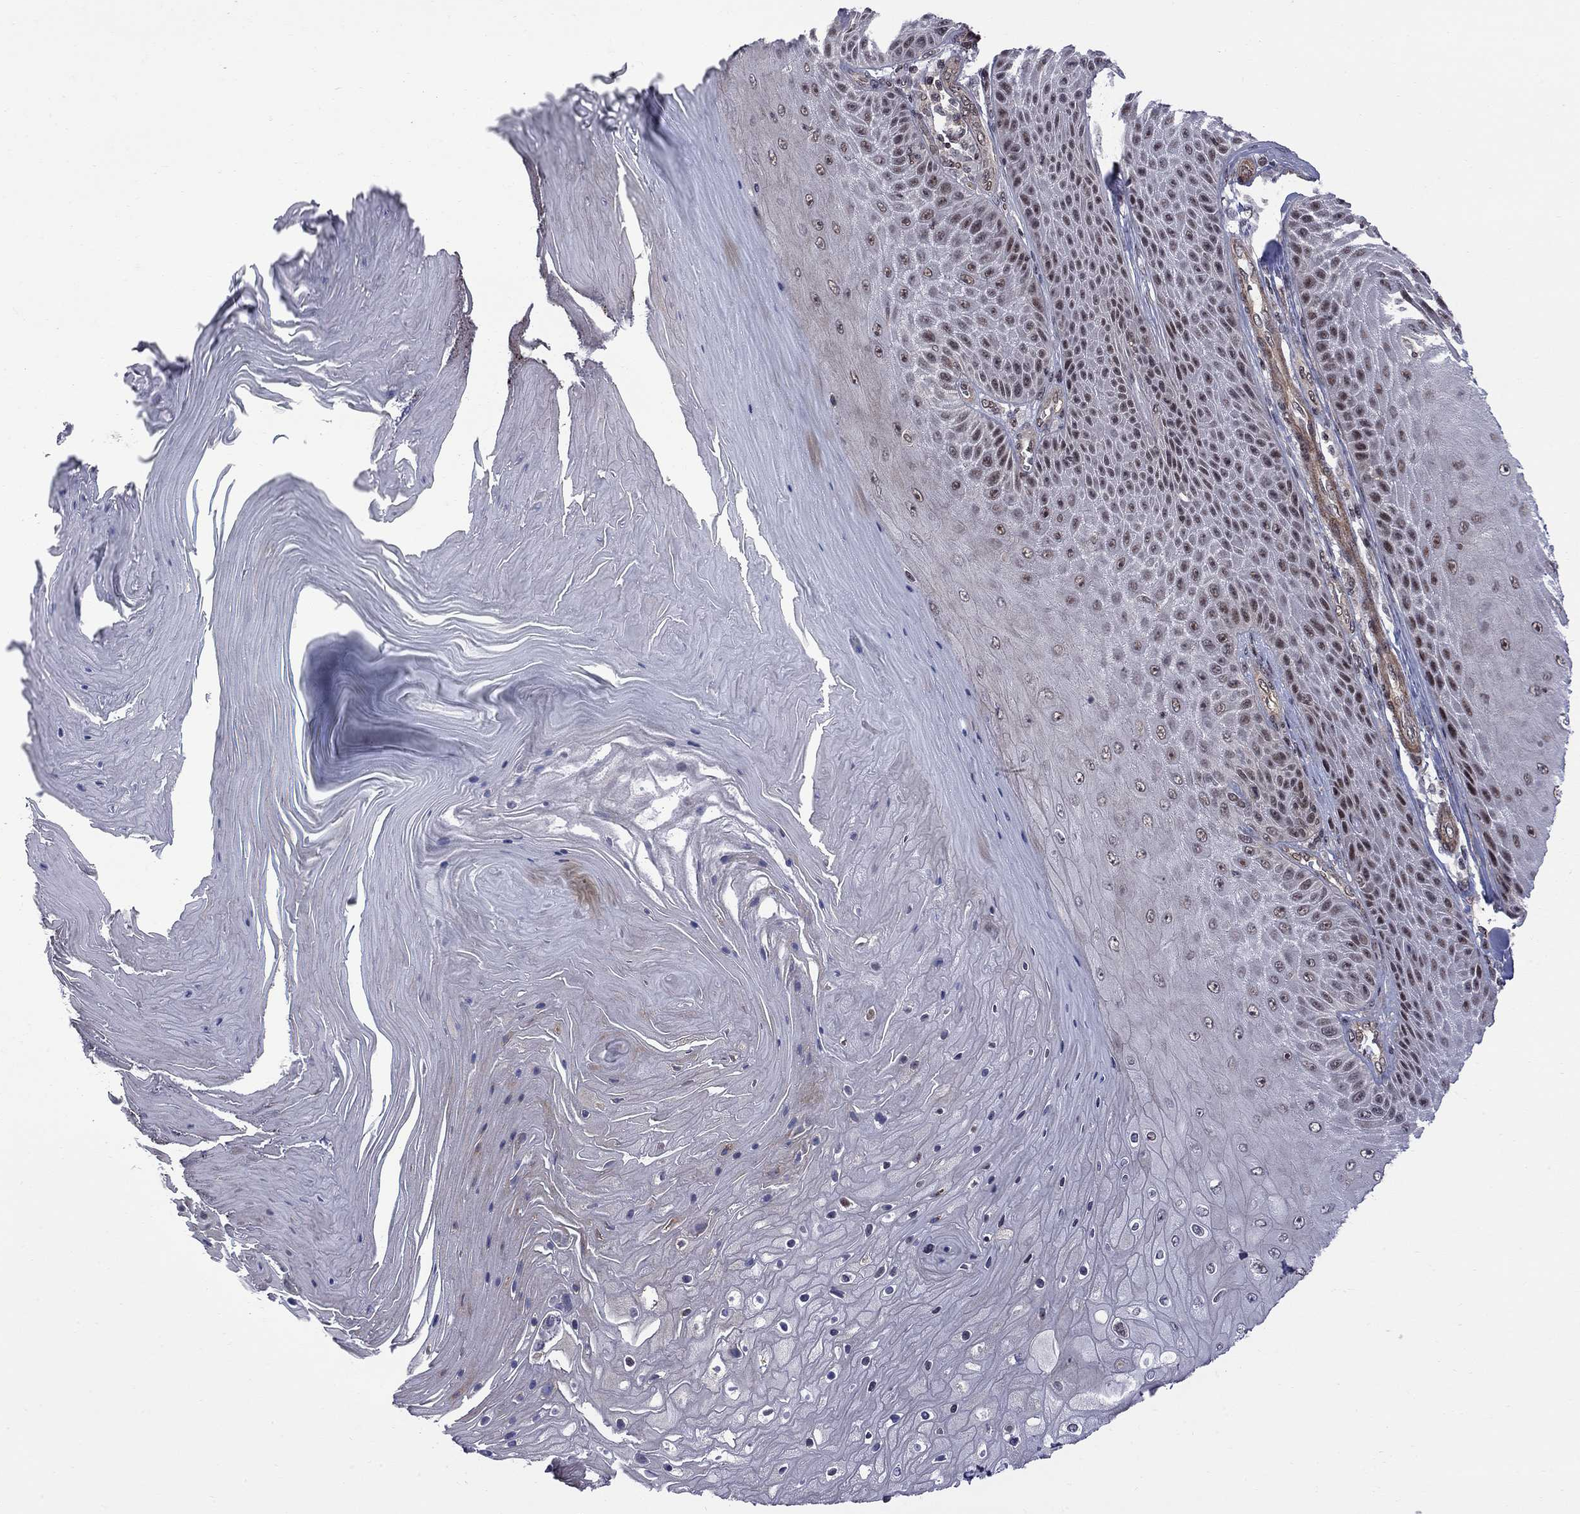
{"staining": {"intensity": "moderate", "quantity": "<25%", "location": "nuclear"}, "tissue": "skin cancer", "cell_type": "Tumor cells", "image_type": "cancer", "snomed": [{"axis": "morphology", "description": "Squamous cell carcinoma, NOS"}, {"axis": "topography", "description": "Skin"}], "caption": "The histopathology image exhibits staining of squamous cell carcinoma (skin), revealing moderate nuclear protein expression (brown color) within tumor cells.", "gene": "BRF1", "patient": {"sex": "male", "age": 62}}